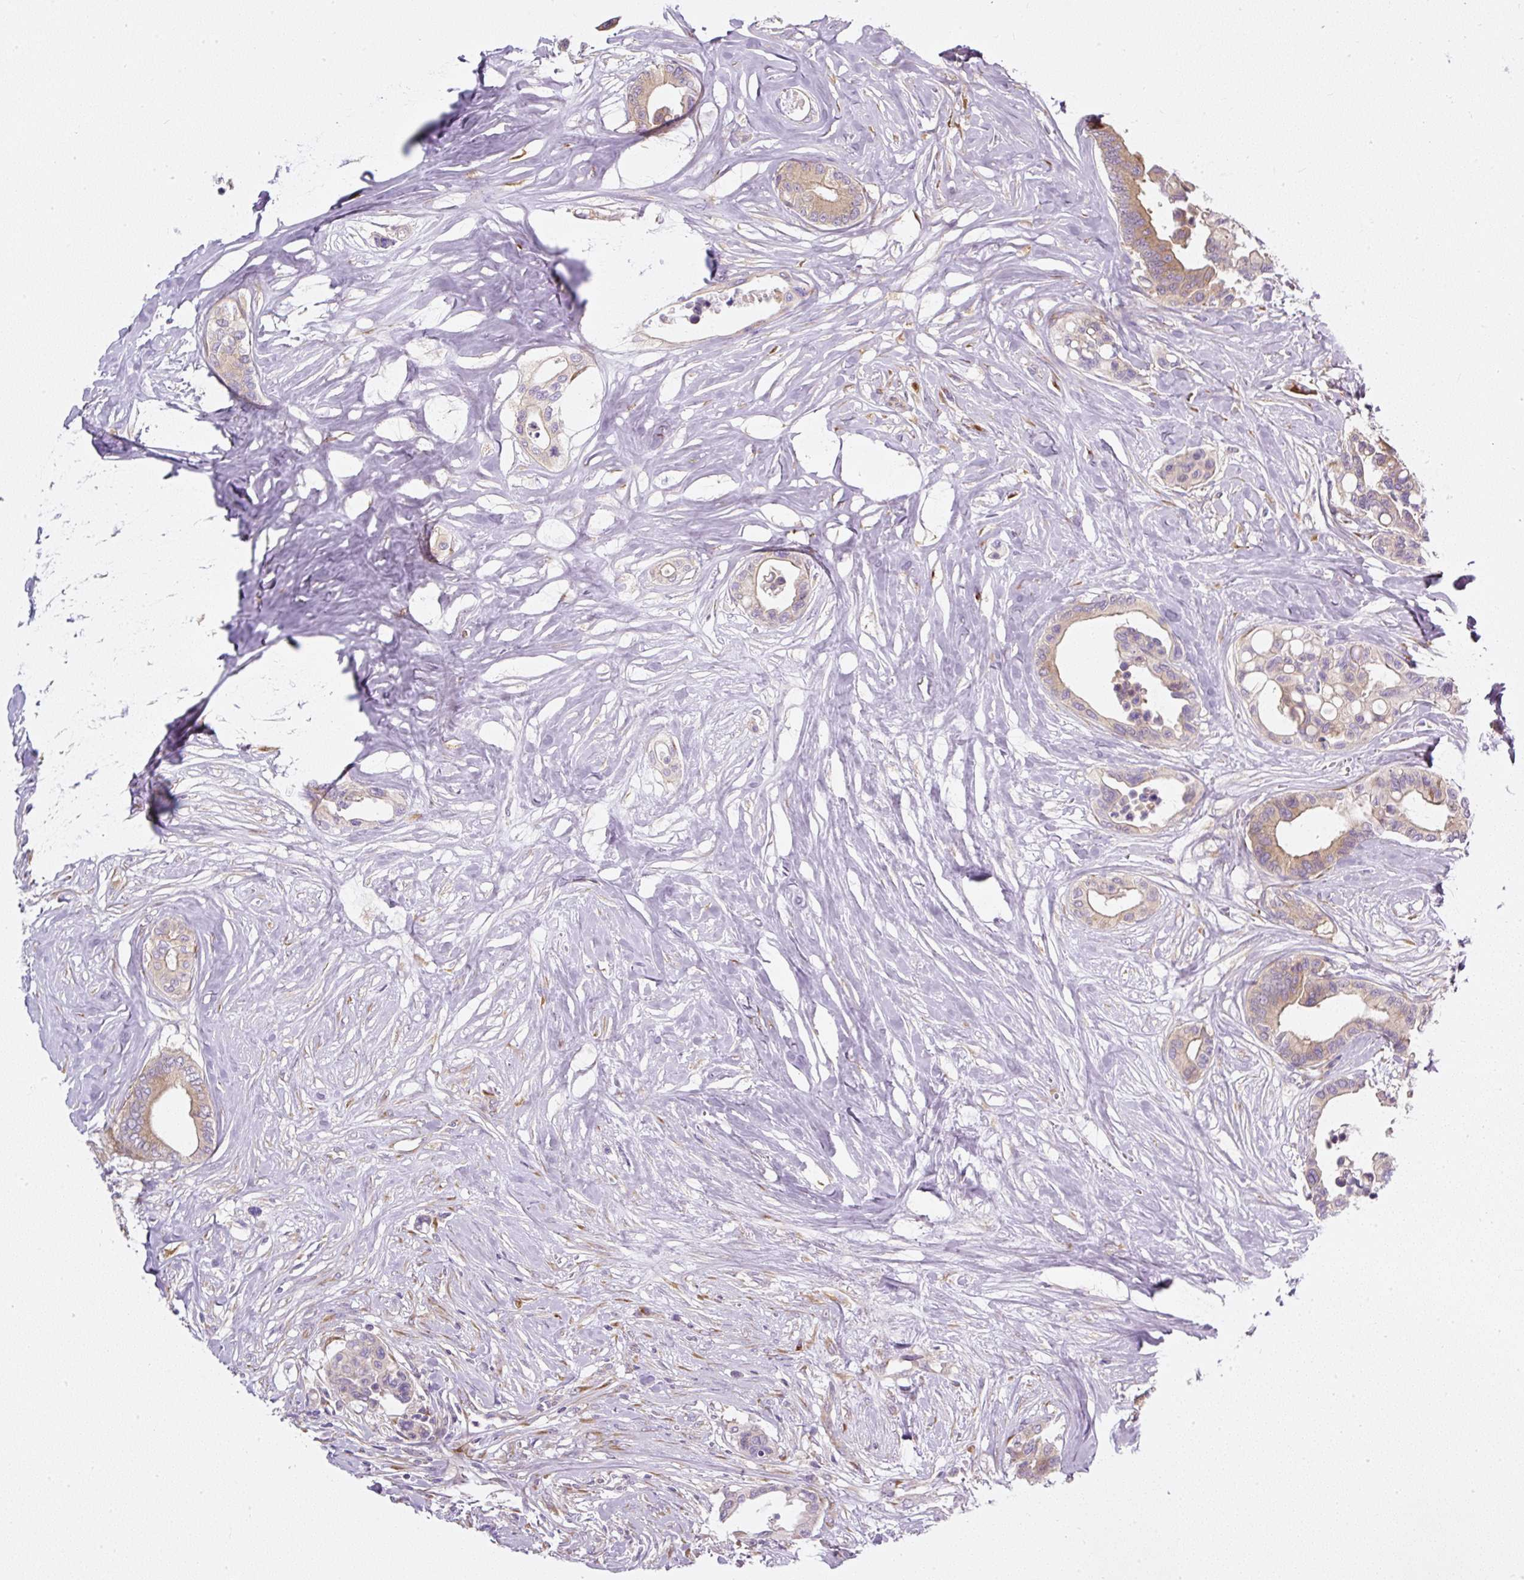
{"staining": {"intensity": "weak", "quantity": "25%-75%", "location": "cytoplasmic/membranous"}, "tissue": "colorectal cancer", "cell_type": "Tumor cells", "image_type": "cancer", "snomed": [{"axis": "morphology", "description": "Normal tissue, NOS"}, {"axis": "morphology", "description": "Adenocarcinoma, NOS"}, {"axis": "topography", "description": "Colon"}], "caption": "Adenocarcinoma (colorectal) stained for a protein shows weak cytoplasmic/membranous positivity in tumor cells.", "gene": "MLX", "patient": {"sex": "male", "age": 82}}